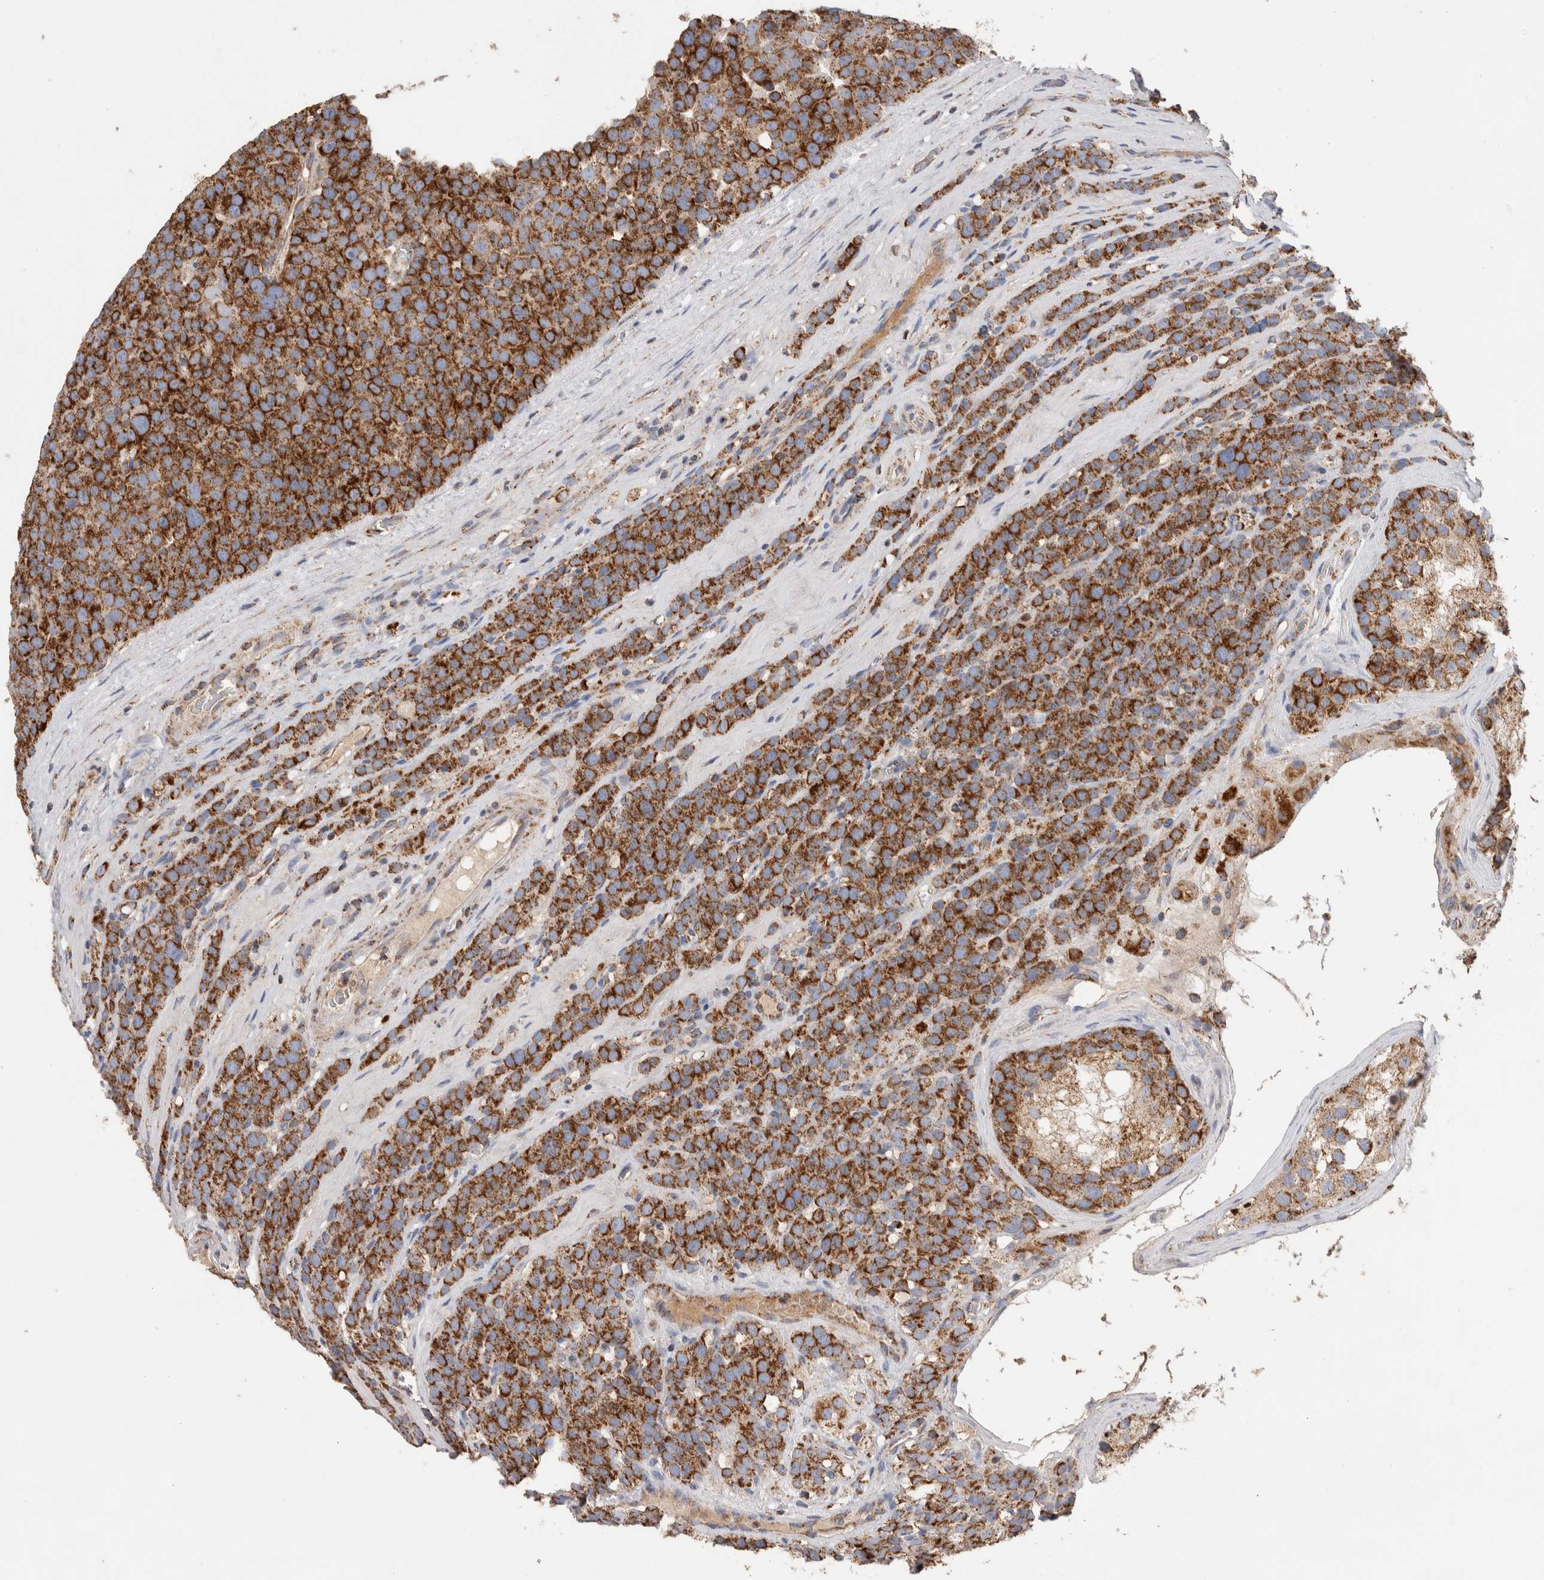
{"staining": {"intensity": "strong", "quantity": ">75%", "location": "cytoplasmic/membranous"}, "tissue": "testis cancer", "cell_type": "Tumor cells", "image_type": "cancer", "snomed": [{"axis": "morphology", "description": "Seminoma, NOS"}, {"axis": "topography", "description": "Testis"}], "caption": "Testis cancer was stained to show a protein in brown. There is high levels of strong cytoplasmic/membranous expression in approximately >75% of tumor cells.", "gene": "IARS2", "patient": {"sex": "male", "age": 71}}